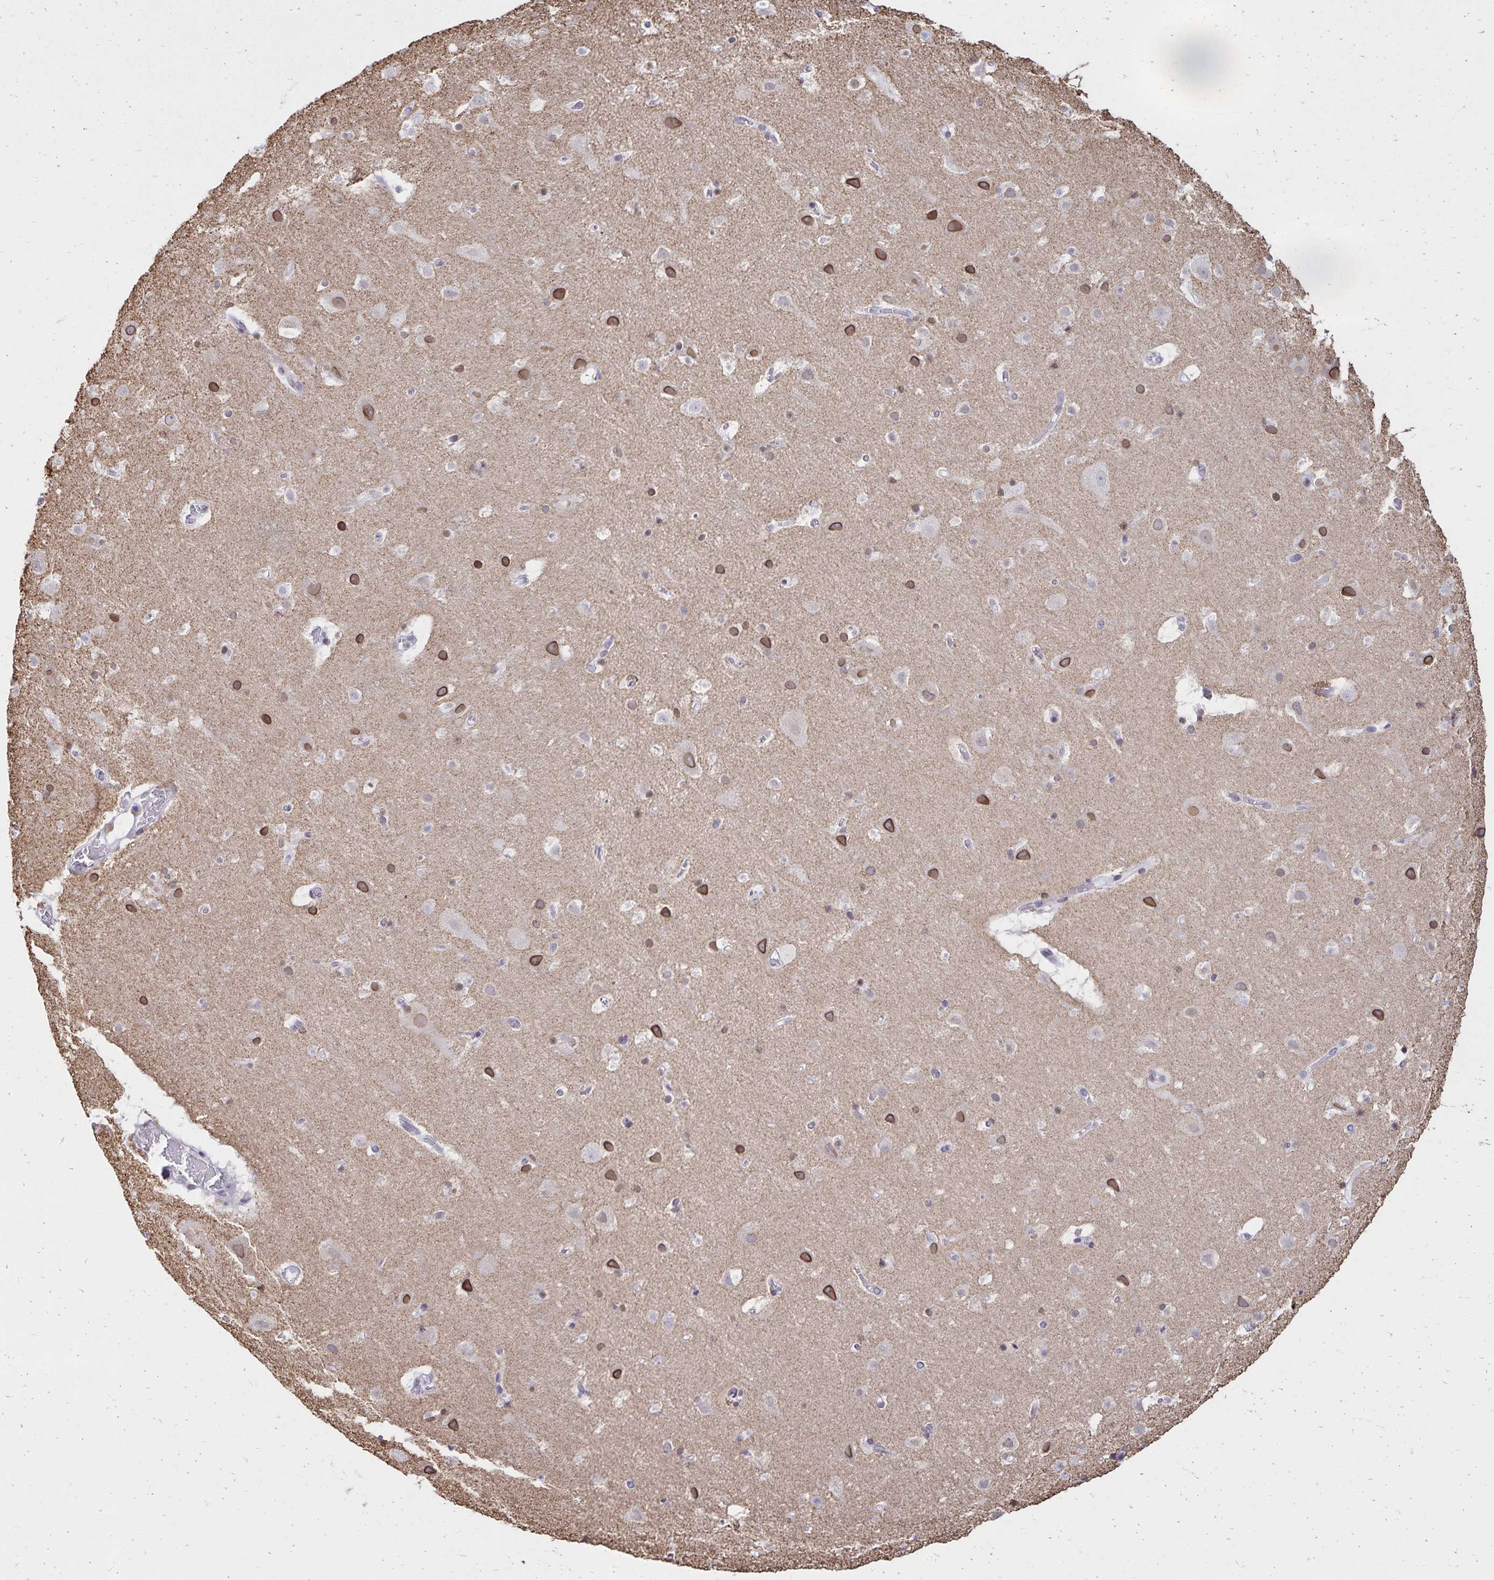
{"staining": {"intensity": "negative", "quantity": "none", "location": "none"}, "tissue": "cerebral cortex", "cell_type": "Endothelial cells", "image_type": "normal", "snomed": [{"axis": "morphology", "description": "Normal tissue, NOS"}, {"axis": "topography", "description": "Cerebral cortex"}], "caption": "This is an IHC image of normal human cerebral cortex. There is no staining in endothelial cells.", "gene": "FAM166C", "patient": {"sex": "female", "age": 42}}